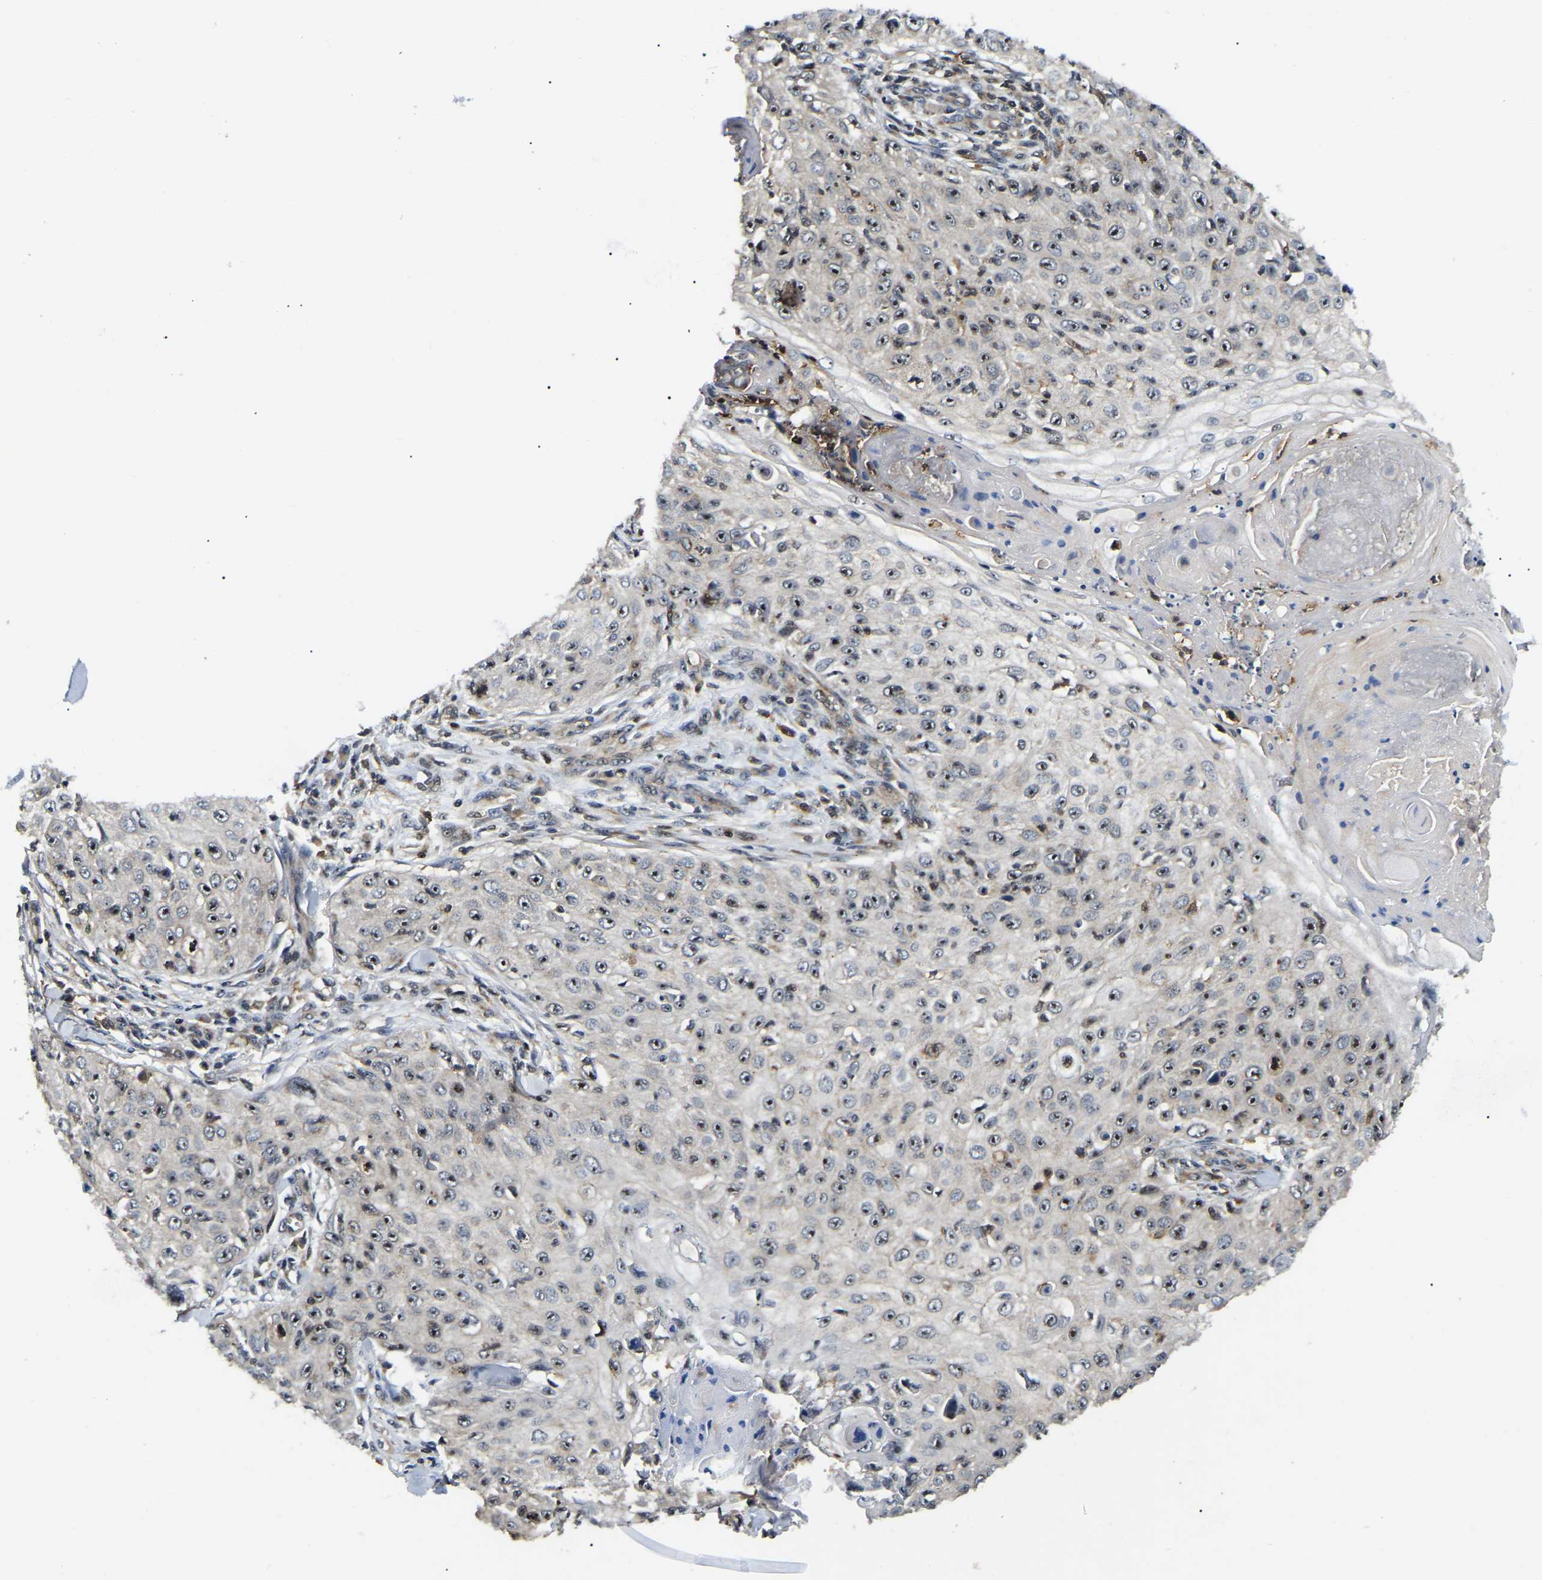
{"staining": {"intensity": "strong", "quantity": ">75%", "location": "nuclear"}, "tissue": "skin cancer", "cell_type": "Tumor cells", "image_type": "cancer", "snomed": [{"axis": "morphology", "description": "Squamous cell carcinoma, NOS"}, {"axis": "topography", "description": "Skin"}], "caption": "Tumor cells show strong nuclear expression in about >75% of cells in skin cancer (squamous cell carcinoma). The staining is performed using DAB (3,3'-diaminobenzidine) brown chromogen to label protein expression. The nuclei are counter-stained blue using hematoxylin.", "gene": "RBM28", "patient": {"sex": "male", "age": 86}}